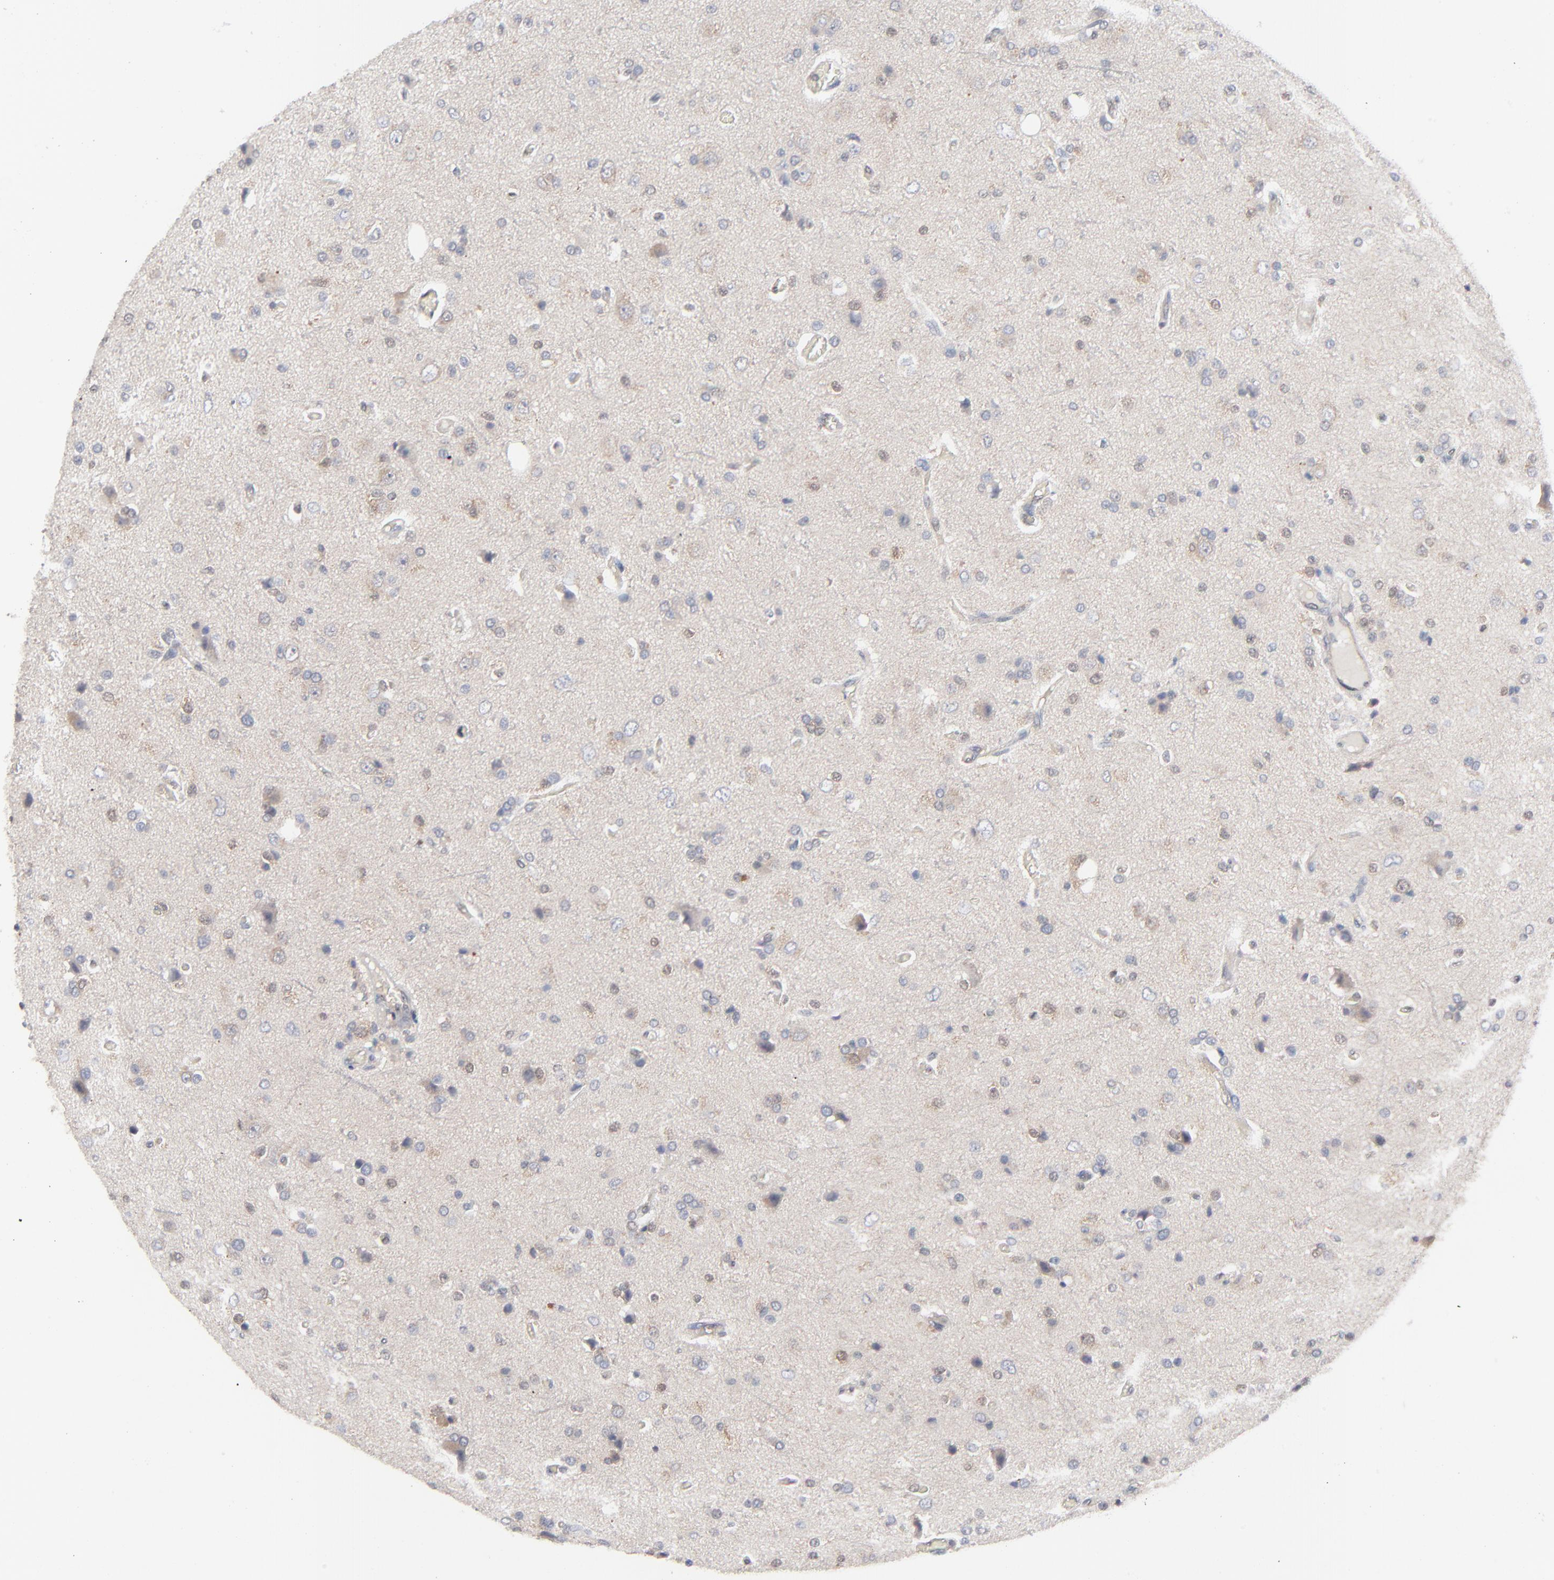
{"staining": {"intensity": "weak", "quantity": "<25%", "location": "cytoplasmic/membranous"}, "tissue": "glioma", "cell_type": "Tumor cells", "image_type": "cancer", "snomed": [{"axis": "morphology", "description": "Glioma, malignant, High grade"}, {"axis": "topography", "description": "Brain"}], "caption": "The histopathology image demonstrates no staining of tumor cells in glioma. The staining is performed using DAB brown chromogen with nuclei counter-stained in using hematoxylin.", "gene": "RPS6KB1", "patient": {"sex": "male", "age": 47}}